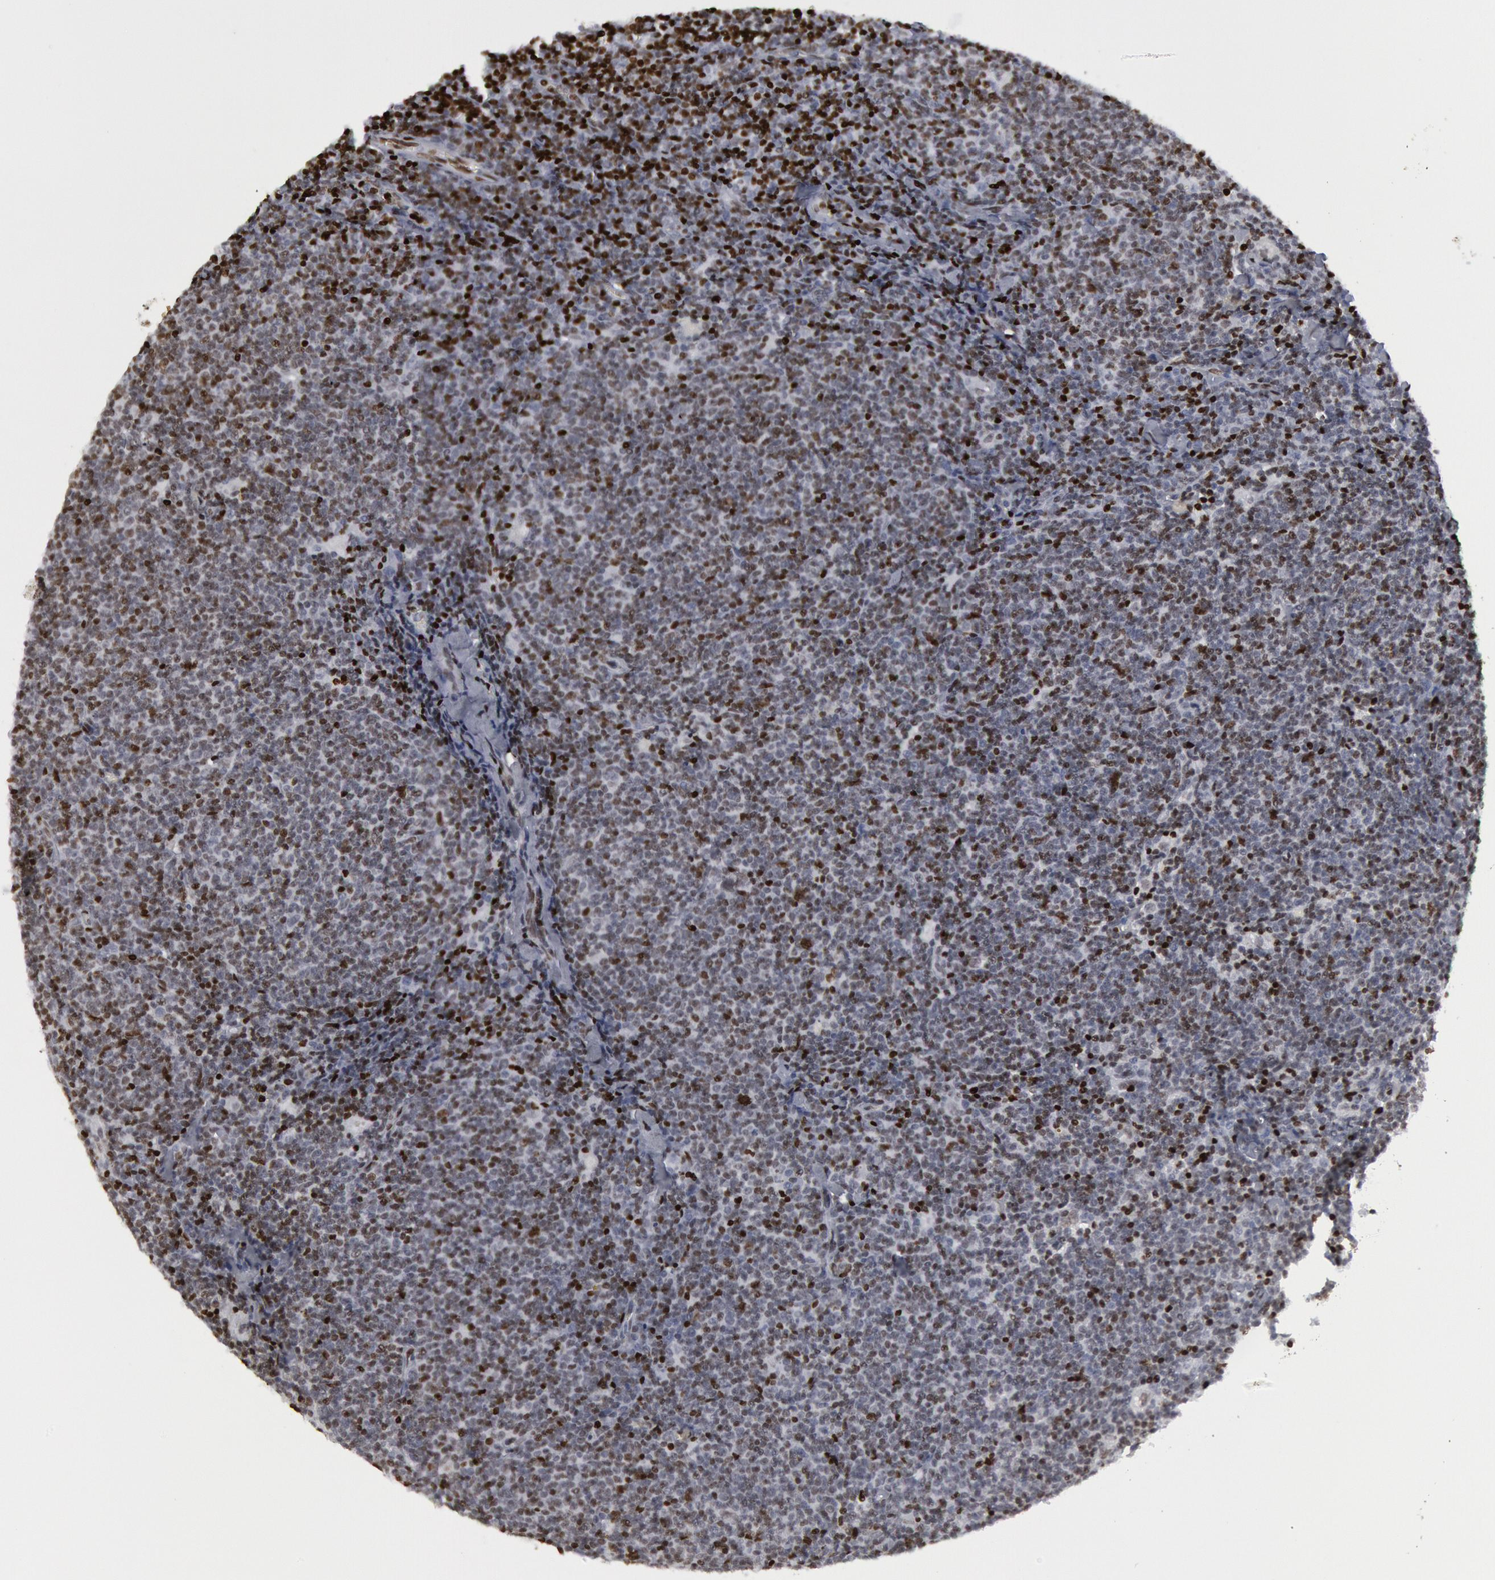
{"staining": {"intensity": "moderate", "quantity": "25%-75%", "location": "nuclear"}, "tissue": "lymphoma", "cell_type": "Tumor cells", "image_type": "cancer", "snomed": [{"axis": "morphology", "description": "Malignant lymphoma, non-Hodgkin's type, Low grade"}, {"axis": "topography", "description": "Lymph node"}], "caption": "Tumor cells demonstrate medium levels of moderate nuclear expression in approximately 25%-75% of cells in lymphoma.", "gene": "MECP2", "patient": {"sex": "male", "age": 65}}